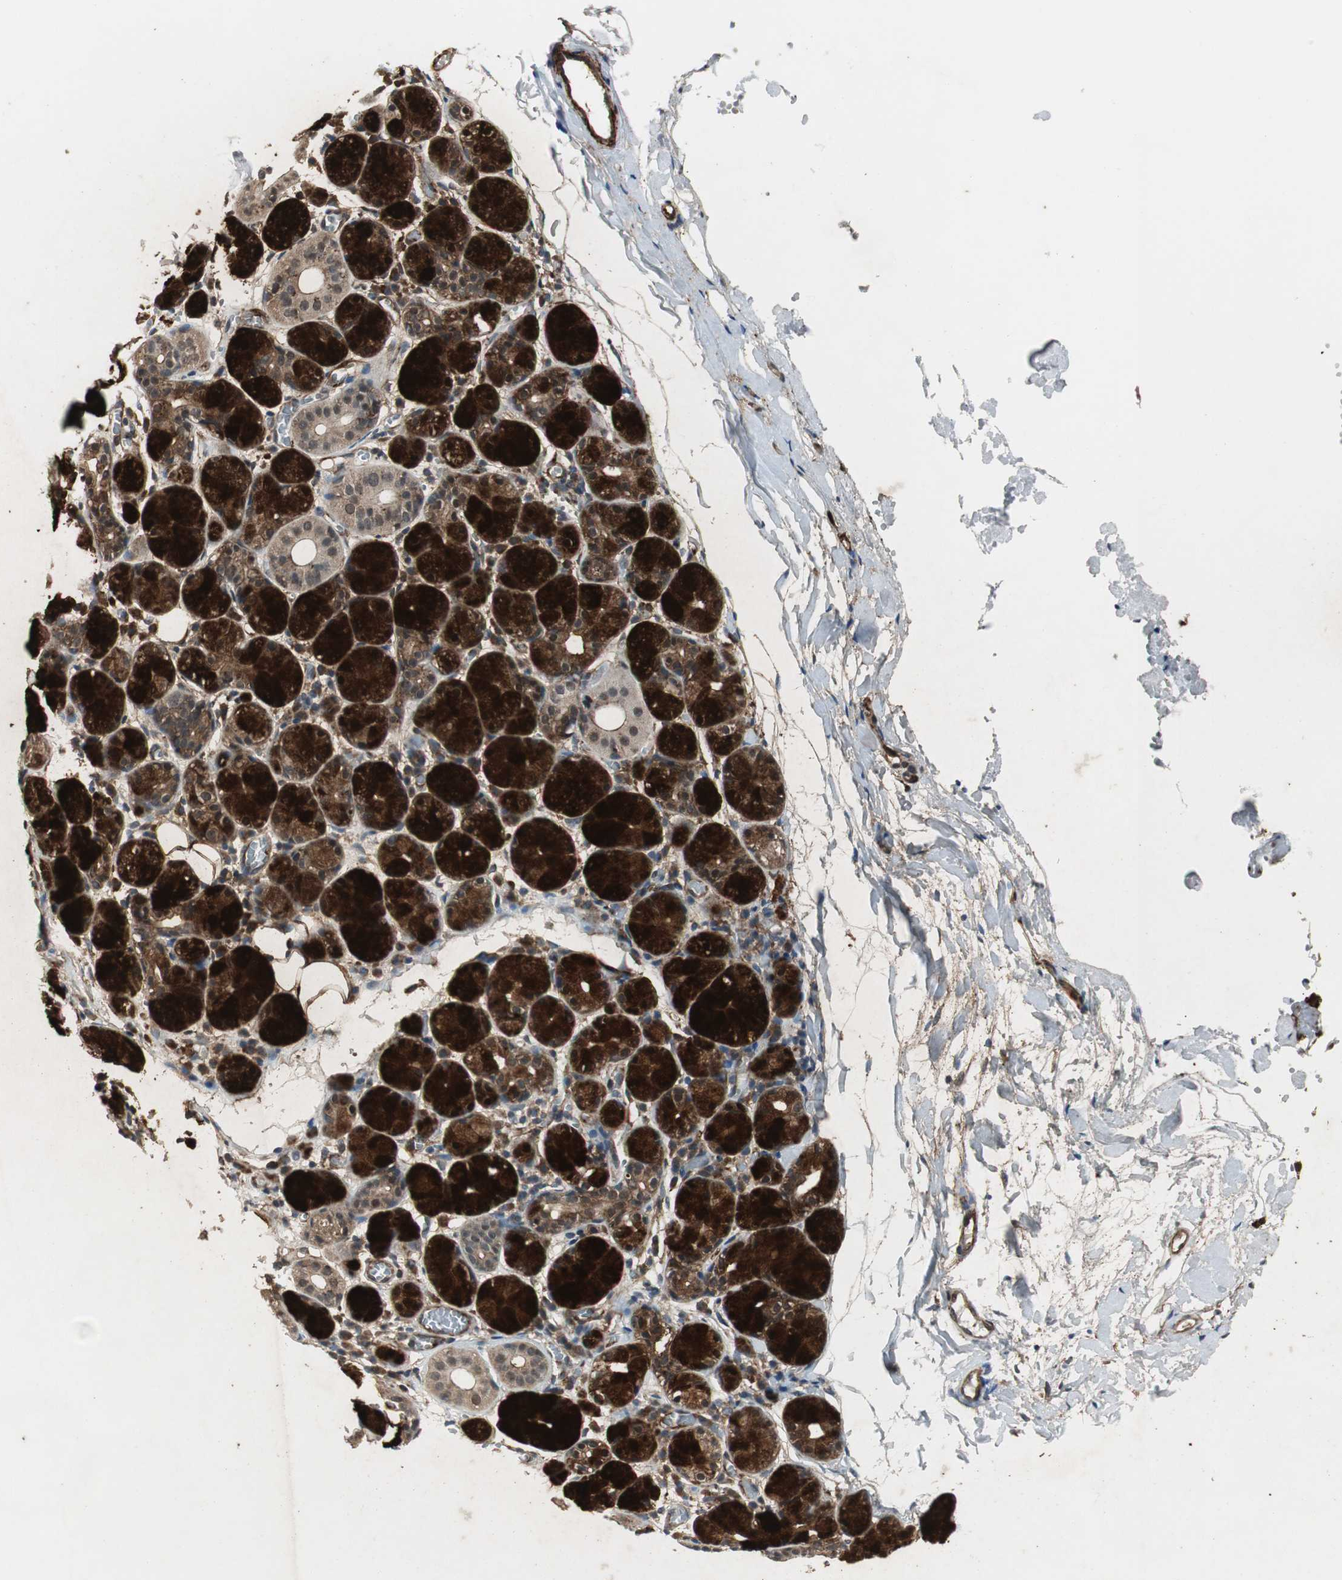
{"staining": {"intensity": "strong", "quantity": ">75%", "location": "cytoplasmic/membranous"}, "tissue": "salivary gland", "cell_type": "Glandular cells", "image_type": "normal", "snomed": [{"axis": "morphology", "description": "Normal tissue, NOS"}, {"axis": "topography", "description": "Salivary gland"}], "caption": "High-magnification brightfield microscopy of unremarkable salivary gland stained with DAB (3,3'-diaminobenzidine) (brown) and counterstained with hematoxylin (blue). glandular cells exhibit strong cytoplasmic/membranous expression is identified in approximately>75% of cells.", "gene": "PTPN11", "patient": {"sex": "female", "age": 24}}